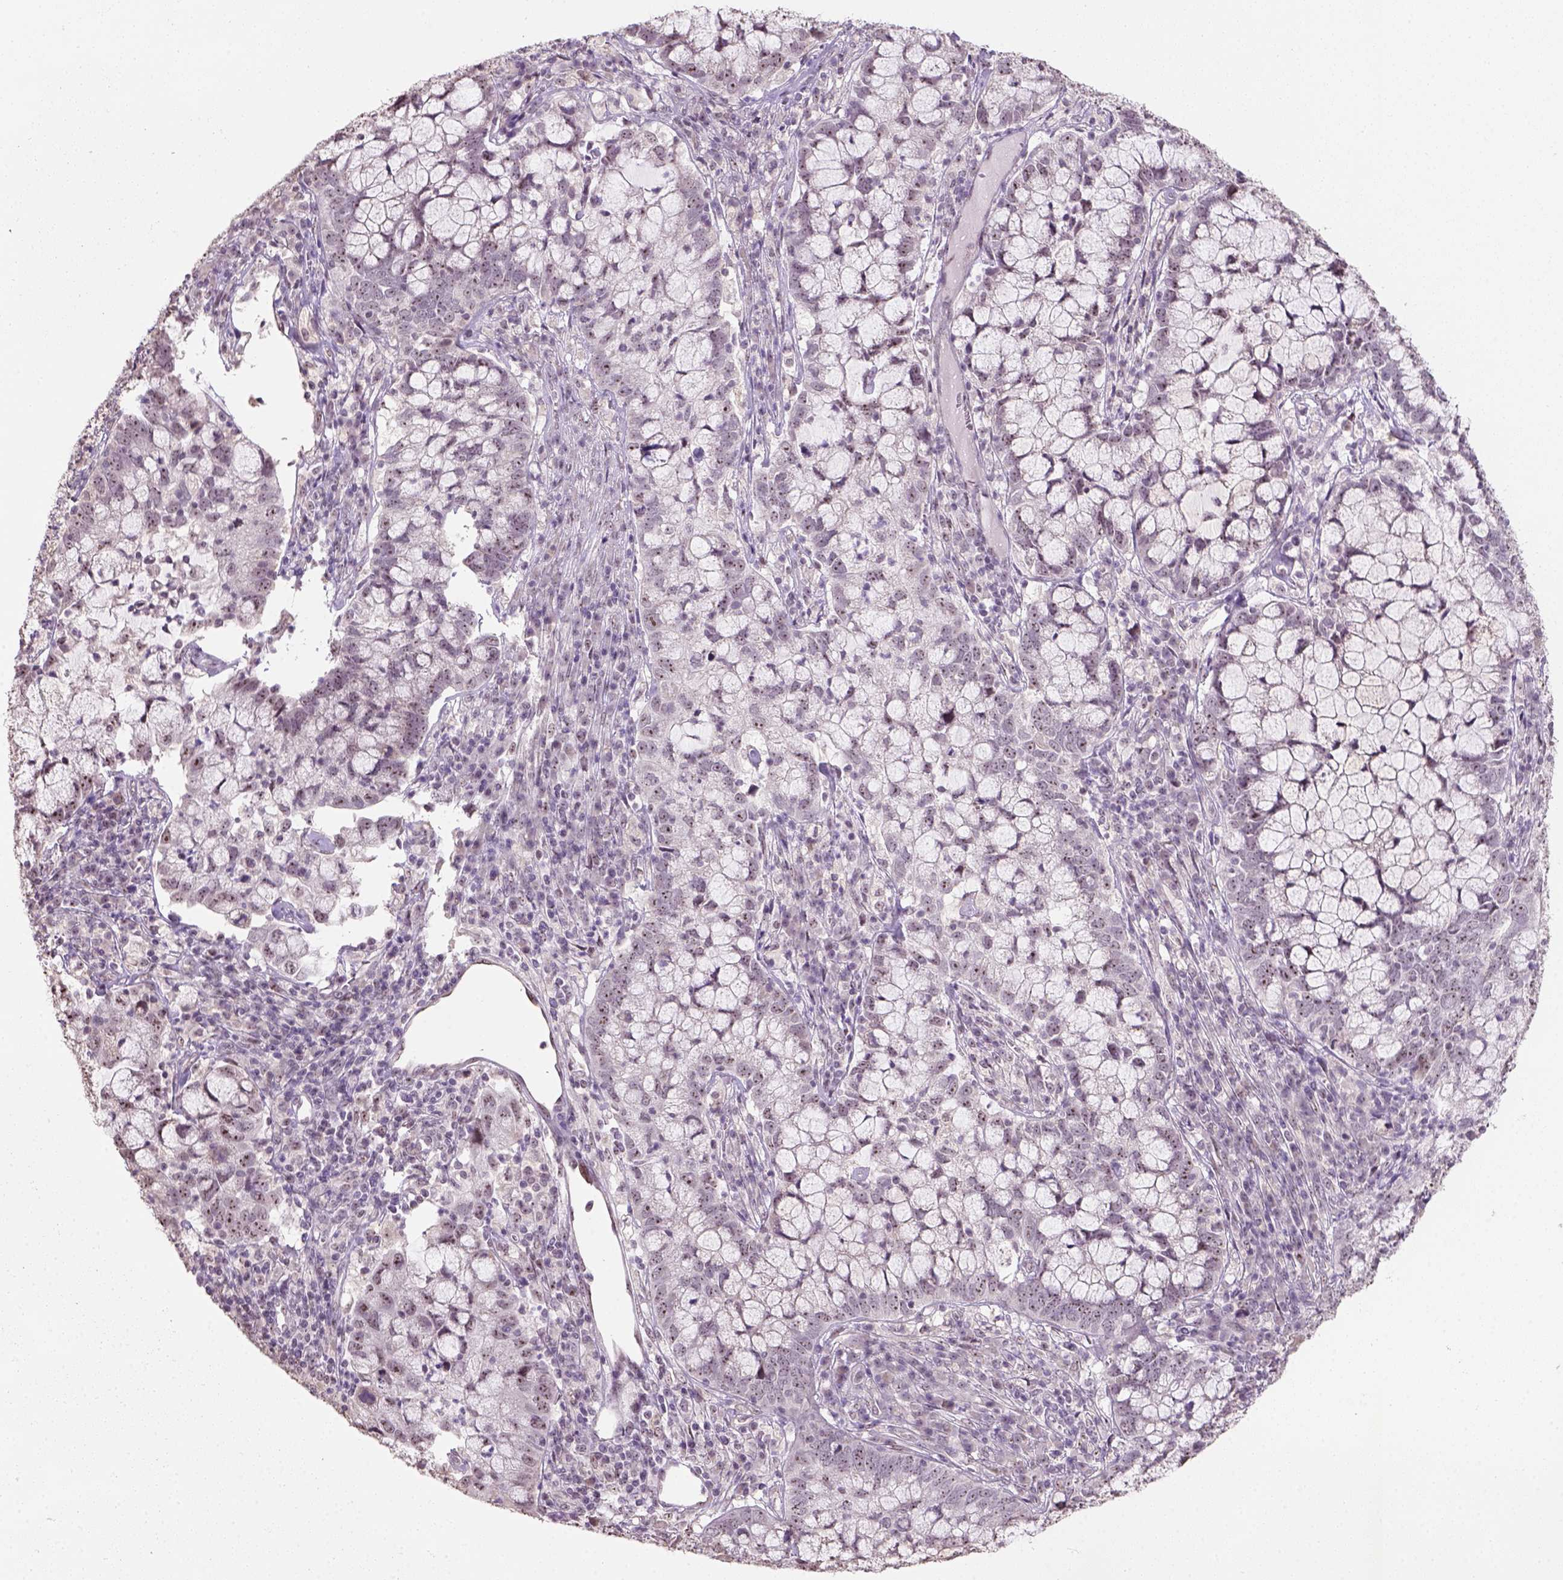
{"staining": {"intensity": "moderate", "quantity": "25%-75%", "location": "nuclear"}, "tissue": "cervical cancer", "cell_type": "Tumor cells", "image_type": "cancer", "snomed": [{"axis": "morphology", "description": "Adenocarcinoma, NOS"}, {"axis": "topography", "description": "Cervix"}], "caption": "A medium amount of moderate nuclear staining is present in approximately 25%-75% of tumor cells in cervical cancer (adenocarcinoma) tissue.", "gene": "DDX50", "patient": {"sex": "female", "age": 40}}